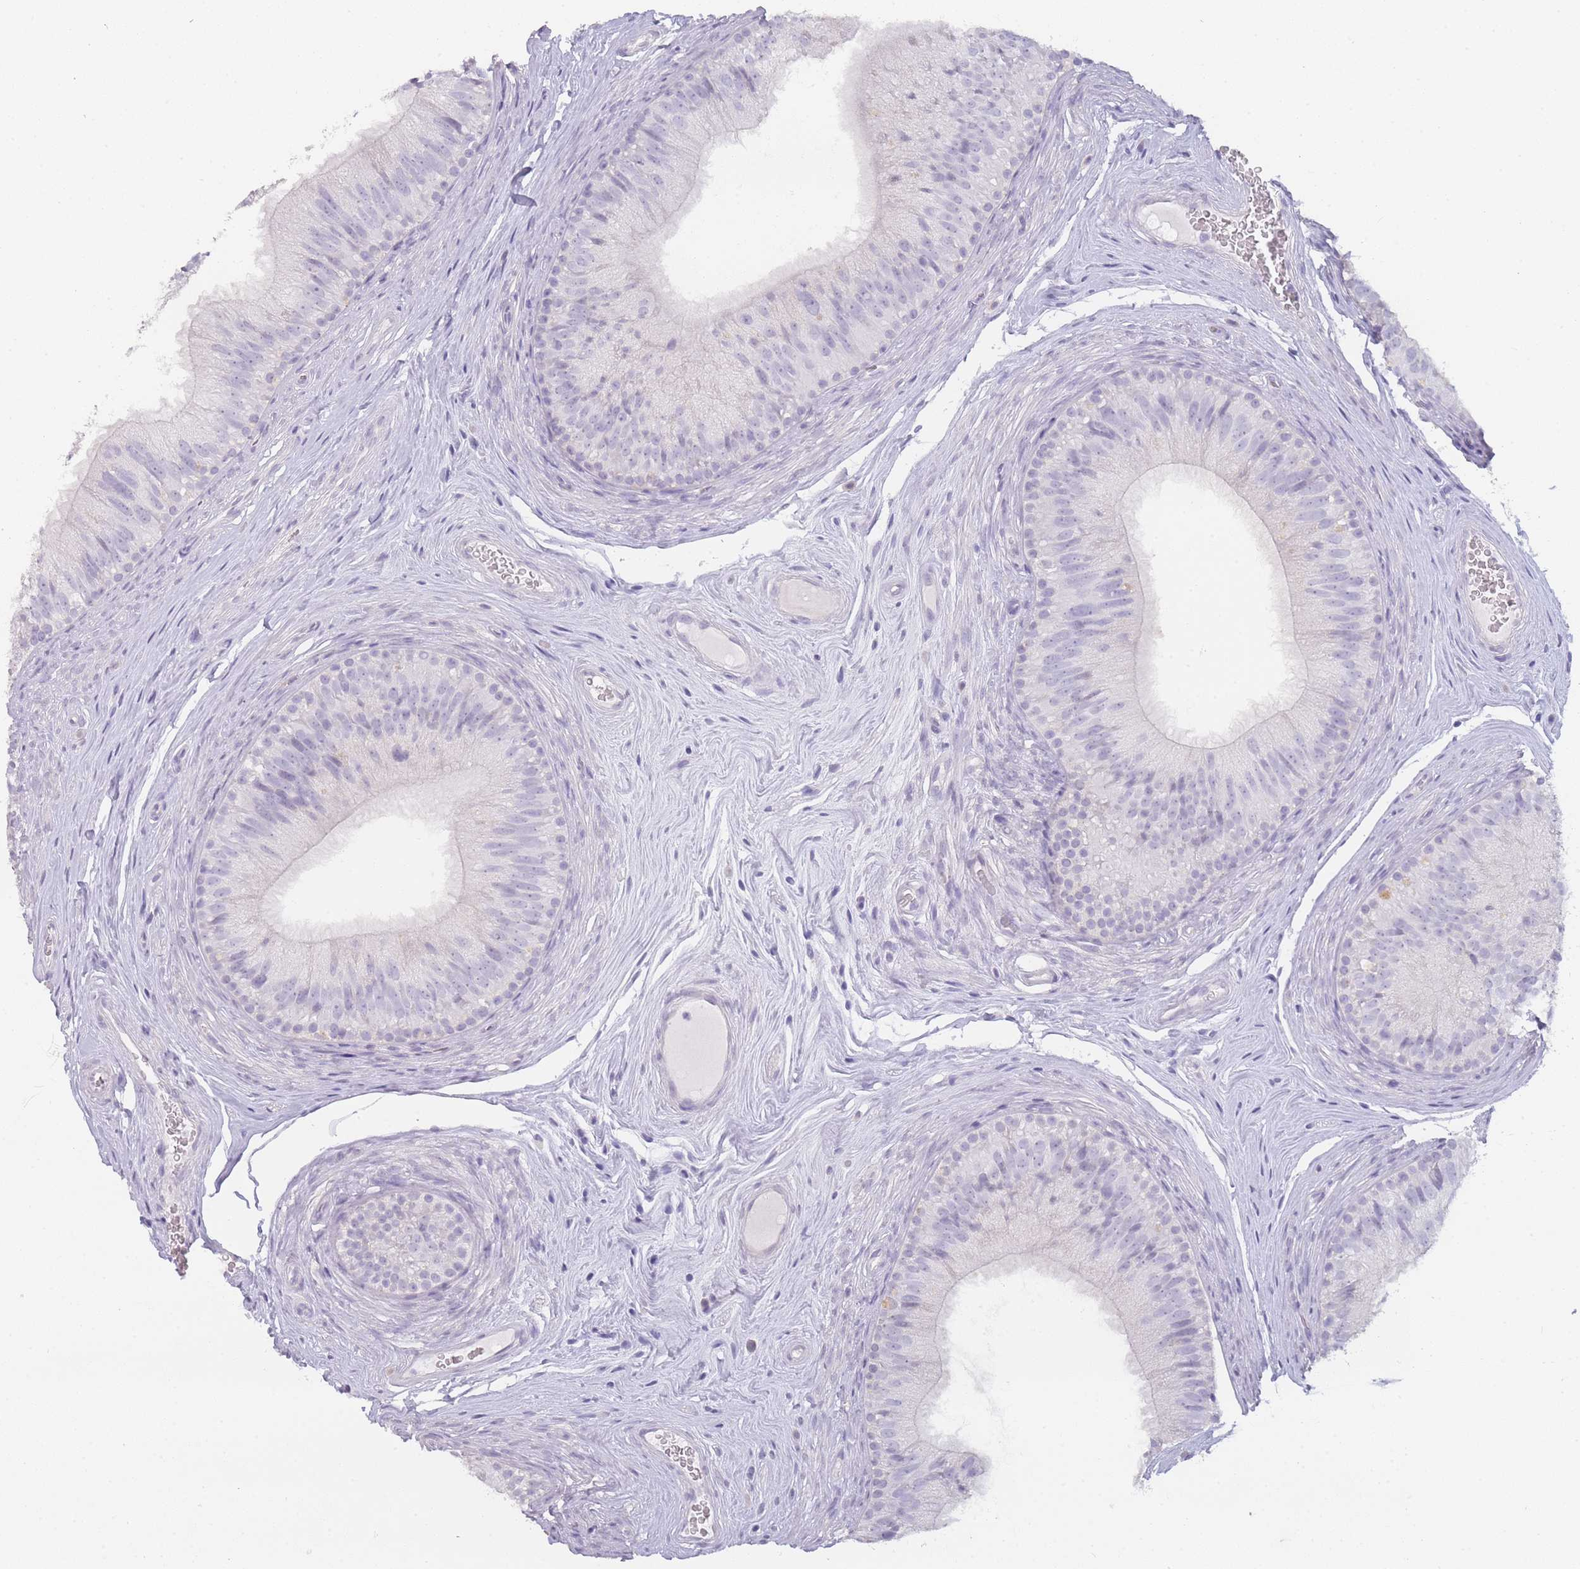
{"staining": {"intensity": "negative", "quantity": "none", "location": "none"}, "tissue": "epididymis", "cell_type": "Glandular cells", "image_type": "normal", "snomed": [{"axis": "morphology", "description": "Normal tissue, NOS"}, {"axis": "topography", "description": "Epididymis"}], "caption": "High power microscopy image of an immunohistochemistry micrograph of unremarkable epididymis, revealing no significant staining in glandular cells.", "gene": "INS", "patient": {"sex": "male", "age": 34}}